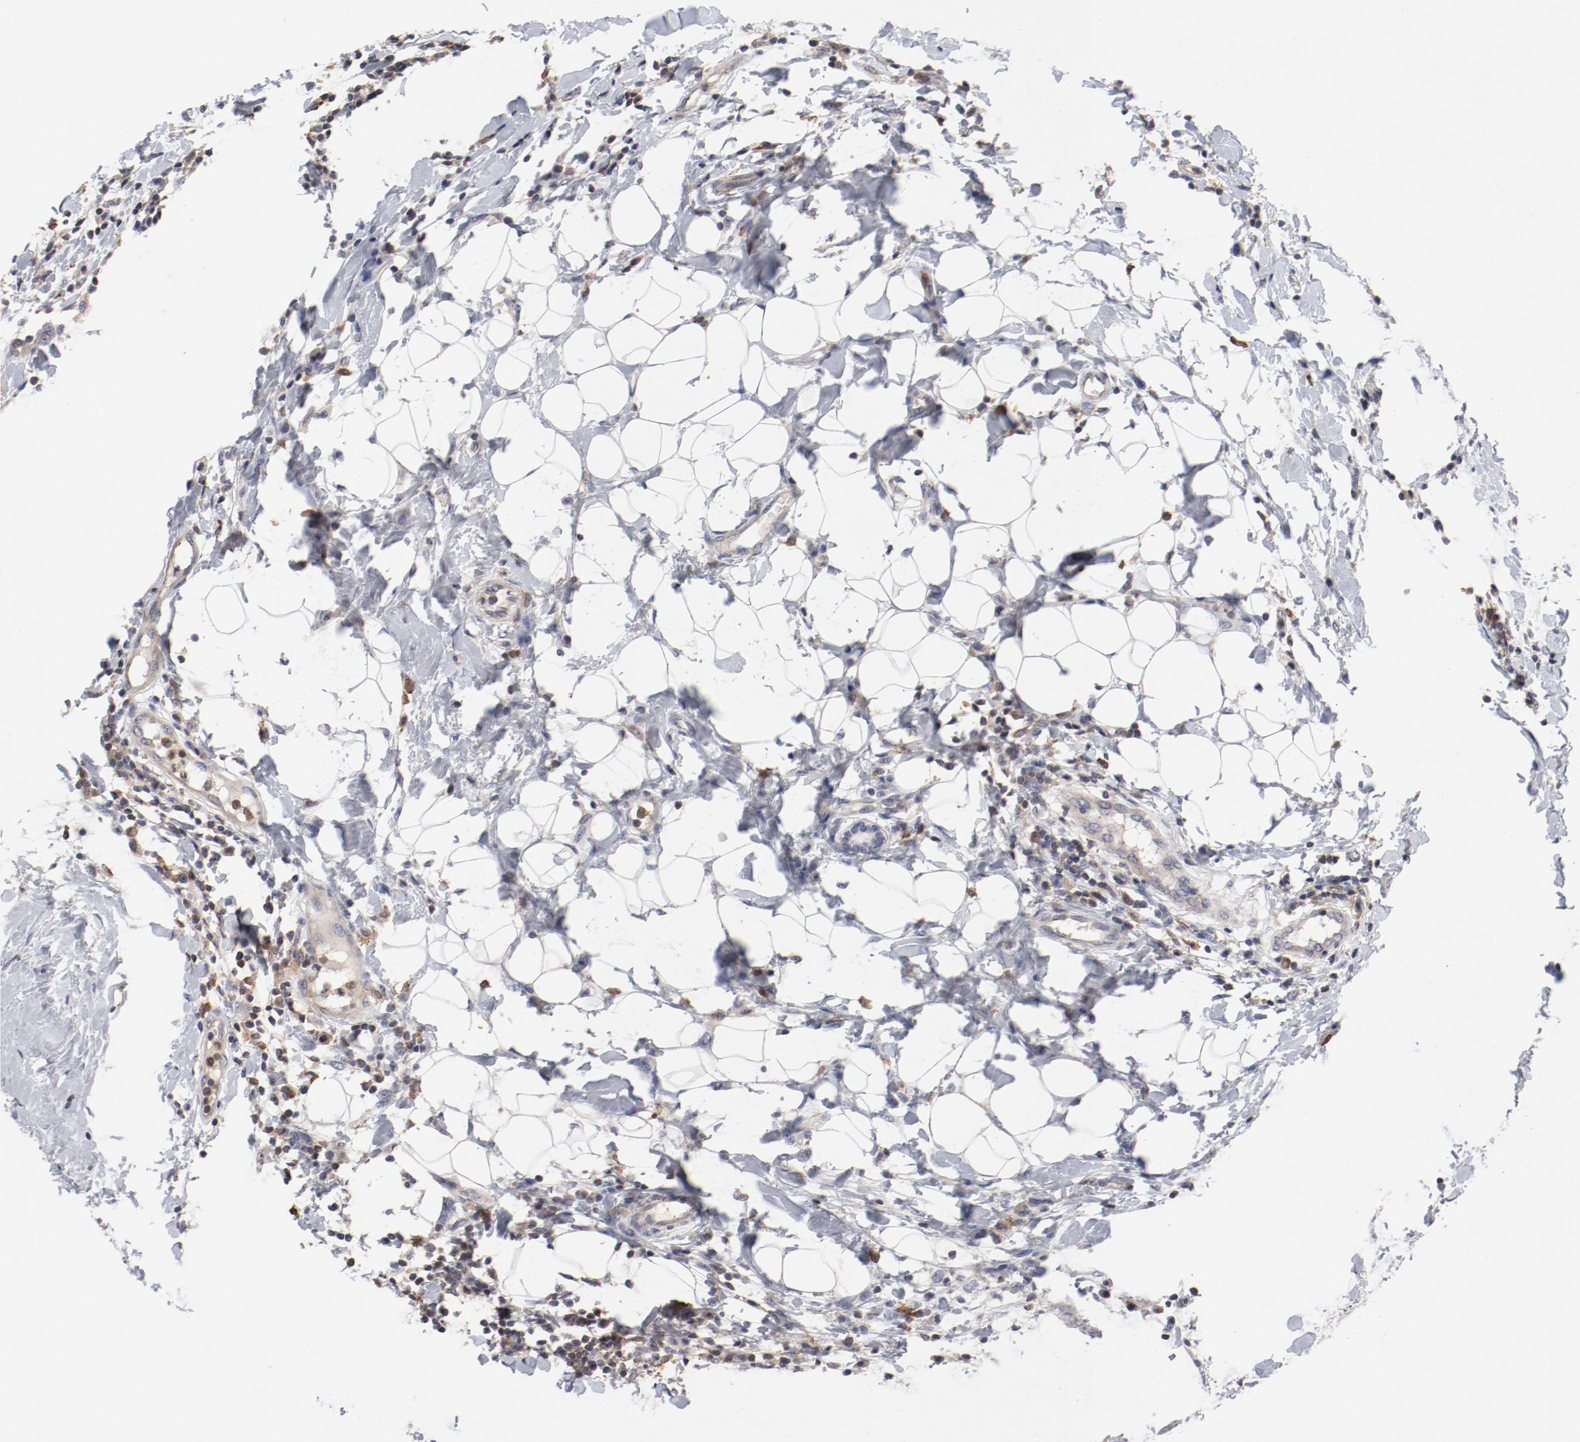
{"staining": {"intensity": "weak", "quantity": "25%-75%", "location": "cytoplasmic/membranous"}, "tissue": "breast cancer", "cell_type": "Tumor cells", "image_type": "cancer", "snomed": [{"axis": "morphology", "description": "Duct carcinoma"}, {"axis": "topography", "description": "Breast"}], "caption": "An IHC image of neoplastic tissue is shown. Protein staining in brown labels weak cytoplasmic/membranous positivity in breast cancer (invasive ductal carcinoma) within tumor cells.", "gene": "CBL", "patient": {"sex": "female", "age": 40}}